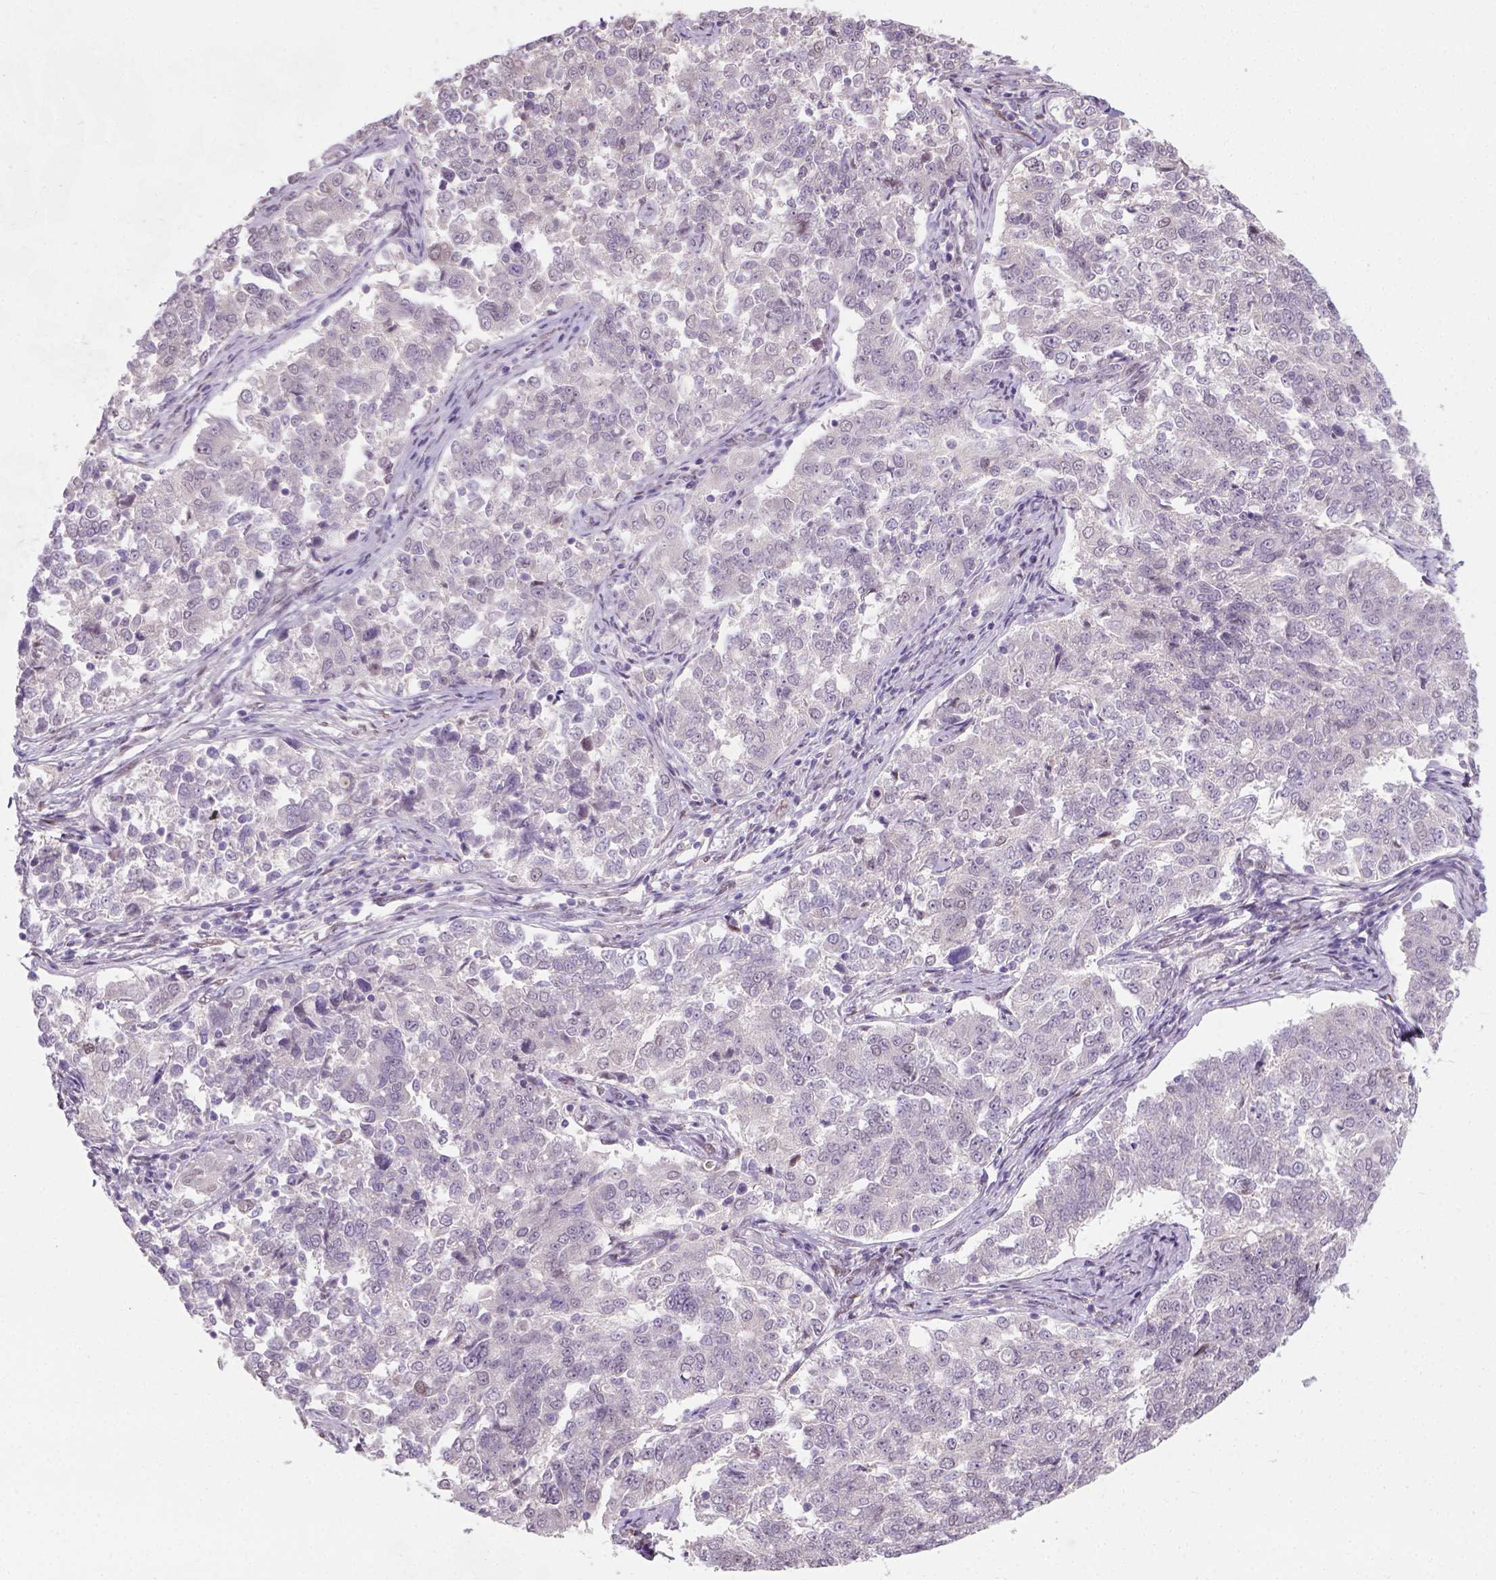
{"staining": {"intensity": "negative", "quantity": "none", "location": "none"}, "tissue": "endometrial cancer", "cell_type": "Tumor cells", "image_type": "cancer", "snomed": [{"axis": "morphology", "description": "Adenocarcinoma, NOS"}, {"axis": "topography", "description": "Endometrium"}], "caption": "Image shows no protein expression in tumor cells of endometrial cancer tissue.", "gene": "C1orf112", "patient": {"sex": "female", "age": 43}}